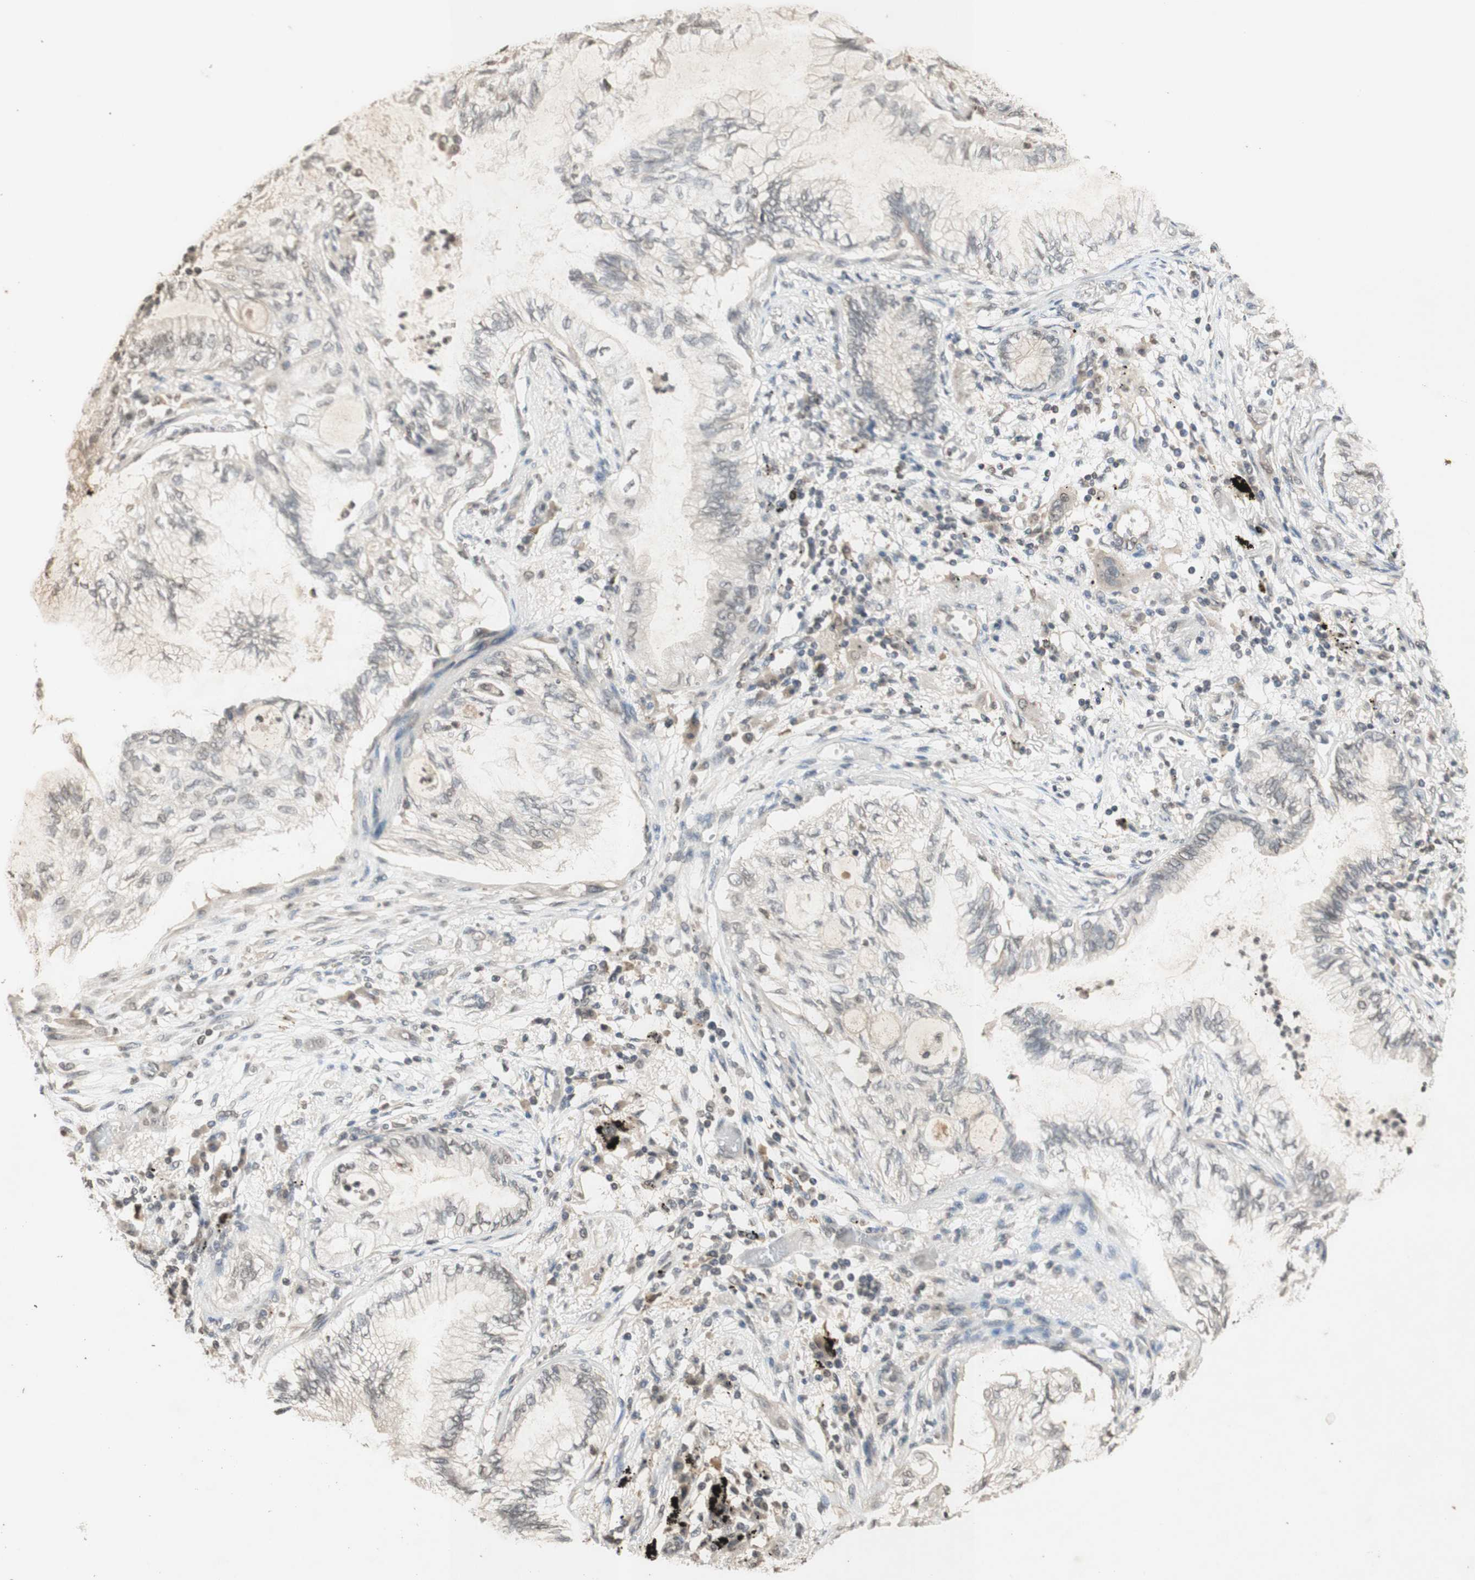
{"staining": {"intensity": "negative", "quantity": "none", "location": "none"}, "tissue": "lung cancer", "cell_type": "Tumor cells", "image_type": "cancer", "snomed": [{"axis": "morphology", "description": "Normal tissue, NOS"}, {"axis": "morphology", "description": "Adenocarcinoma, NOS"}, {"axis": "topography", "description": "Bronchus"}, {"axis": "topography", "description": "Lung"}], "caption": "There is no significant staining in tumor cells of lung cancer.", "gene": "GLI1", "patient": {"sex": "female", "age": 70}}